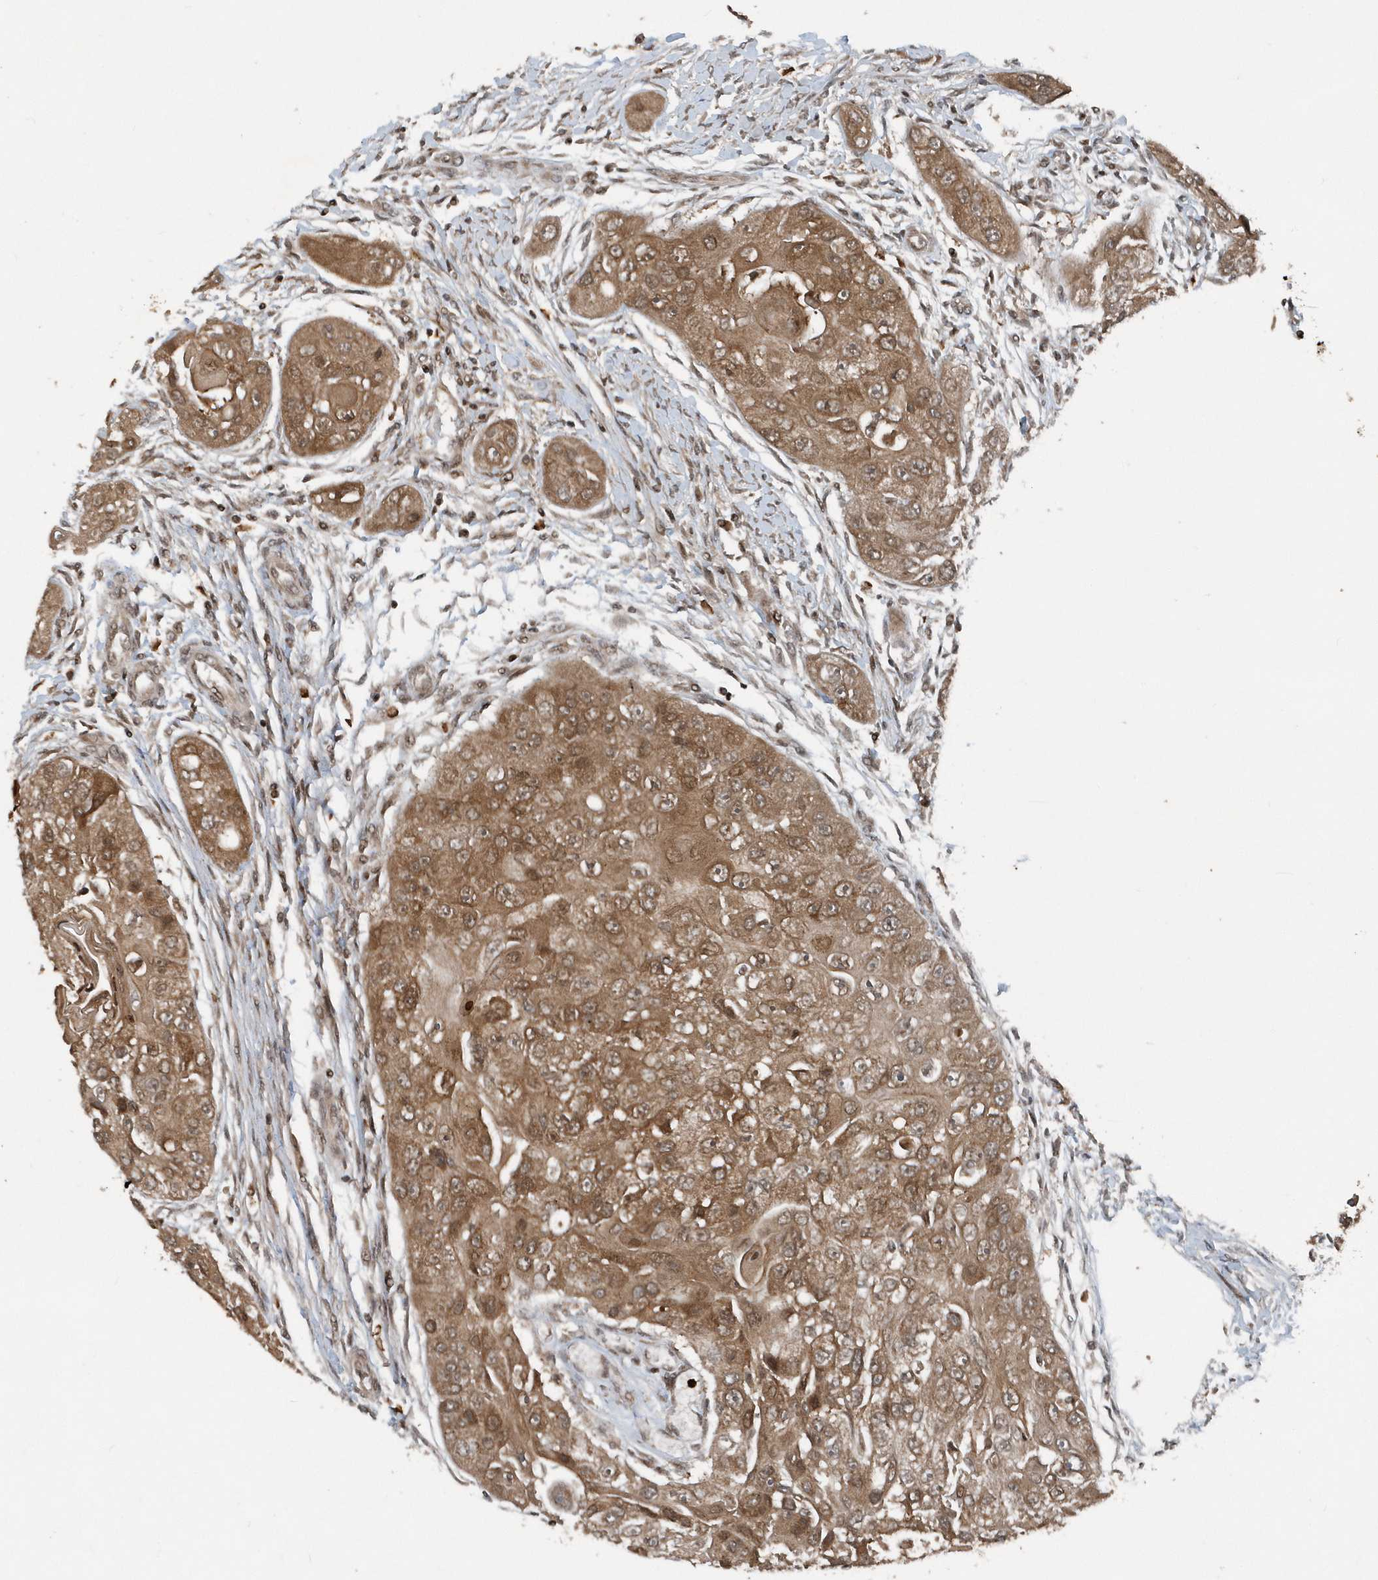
{"staining": {"intensity": "moderate", "quantity": ">75%", "location": "cytoplasmic/membranous"}, "tissue": "head and neck cancer", "cell_type": "Tumor cells", "image_type": "cancer", "snomed": [{"axis": "morphology", "description": "Normal tissue, NOS"}, {"axis": "morphology", "description": "Squamous cell carcinoma, NOS"}, {"axis": "topography", "description": "Skeletal muscle"}, {"axis": "topography", "description": "Head-Neck"}], "caption": "This histopathology image demonstrates immunohistochemistry staining of head and neck cancer (squamous cell carcinoma), with medium moderate cytoplasmic/membranous expression in approximately >75% of tumor cells.", "gene": "EIF2B1", "patient": {"sex": "male", "age": 51}}